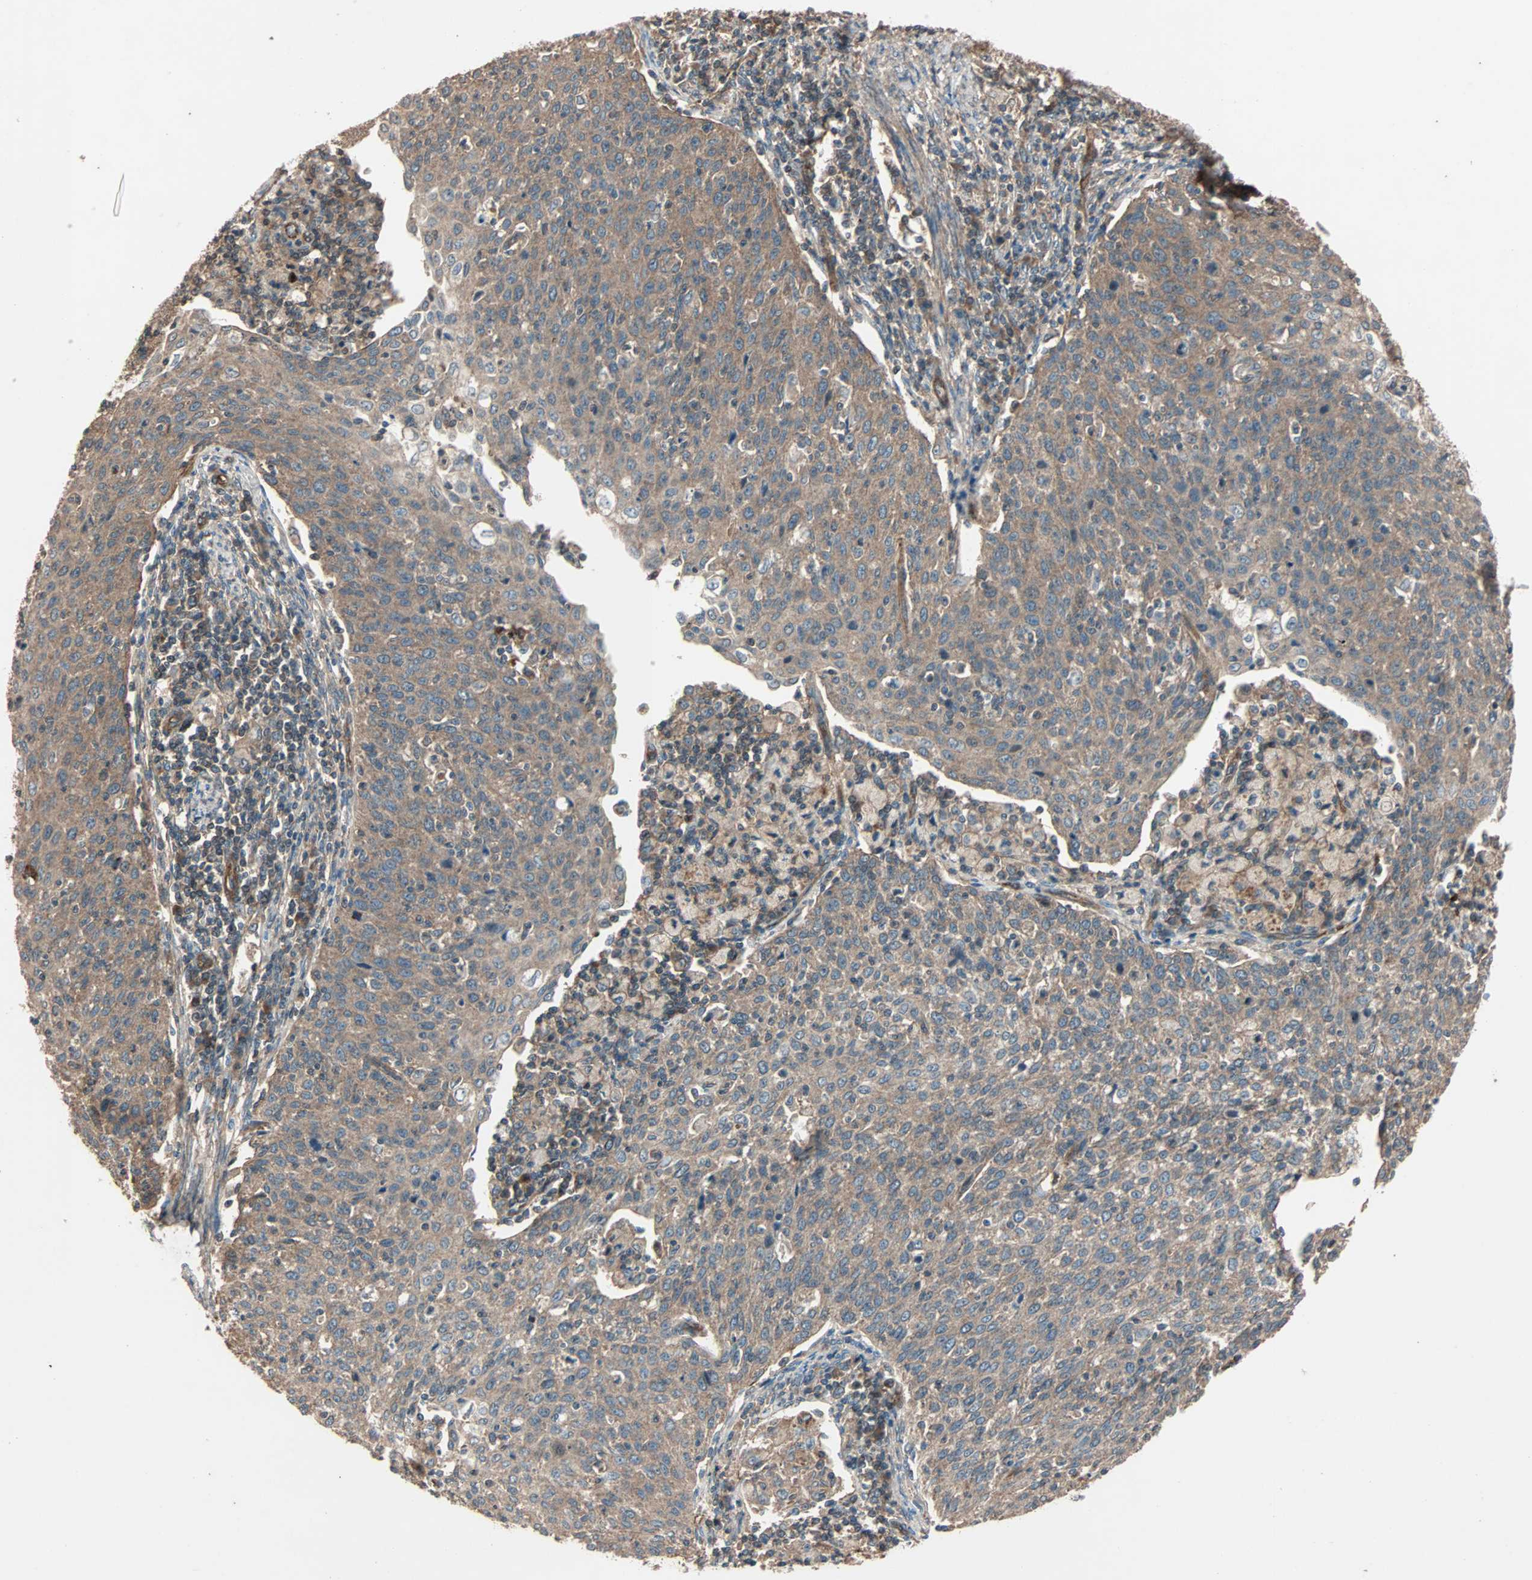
{"staining": {"intensity": "moderate", "quantity": ">75%", "location": "cytoplasmic/membranous"}, "tissue": "cervical cancer", "cell_type": "Tumor cells", "image_type": "cancer", "snomed": [{"axis": "morphology", "description": "Squamous cell carcinoma, NOS"}, {"axis": "topography", "description": "Cervix"}], "caption": "The immunohistochemical stain highlights moderate cytoplasmic/membranous expression in tumor cells of cervical cancer (squamous cell carcinoma) tissue. Immunohistochemistry stains the protein of interest in brown and the nuclei are stained blue.", "gene": "GCK", "patient": {"sex": "female", "age": 38}}